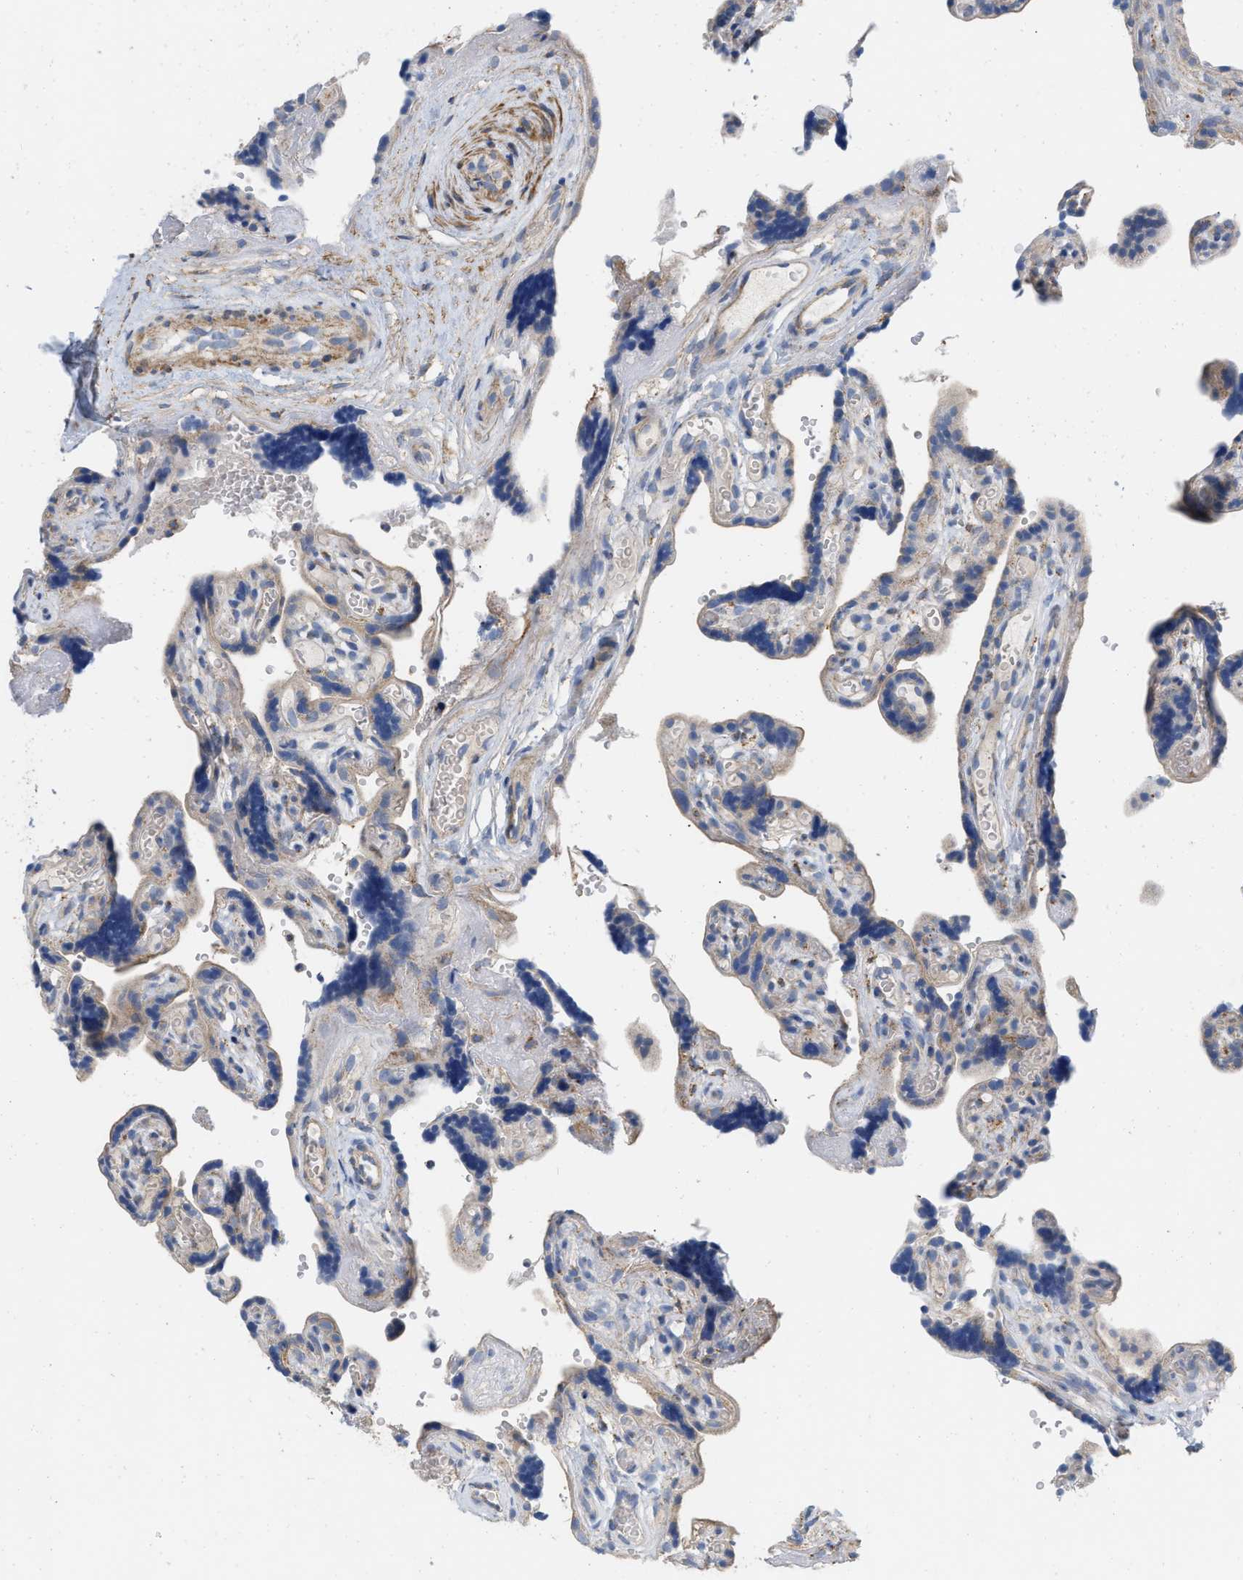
{"staining": {"intensity": "moderate", "quantity": "25%-75%", "location": "cytoplasmic/membranous"}, "tissue": "placenta", "cell_type": "Decidual cells", "image_type": "normal", "snomed": [{"axis": "morphology", "description": "Normal tissue, NOS"}, {"axis": "topography", "description": "Placenta"}], "caption": "Brown immunohistochemical staining in unremarkable placenta shows moderate cytoplasmic/membranous staining in about 25%-75% of decidual cells.", "gene": "GRB10", "patient": {"sex": "female", "age": 30}}